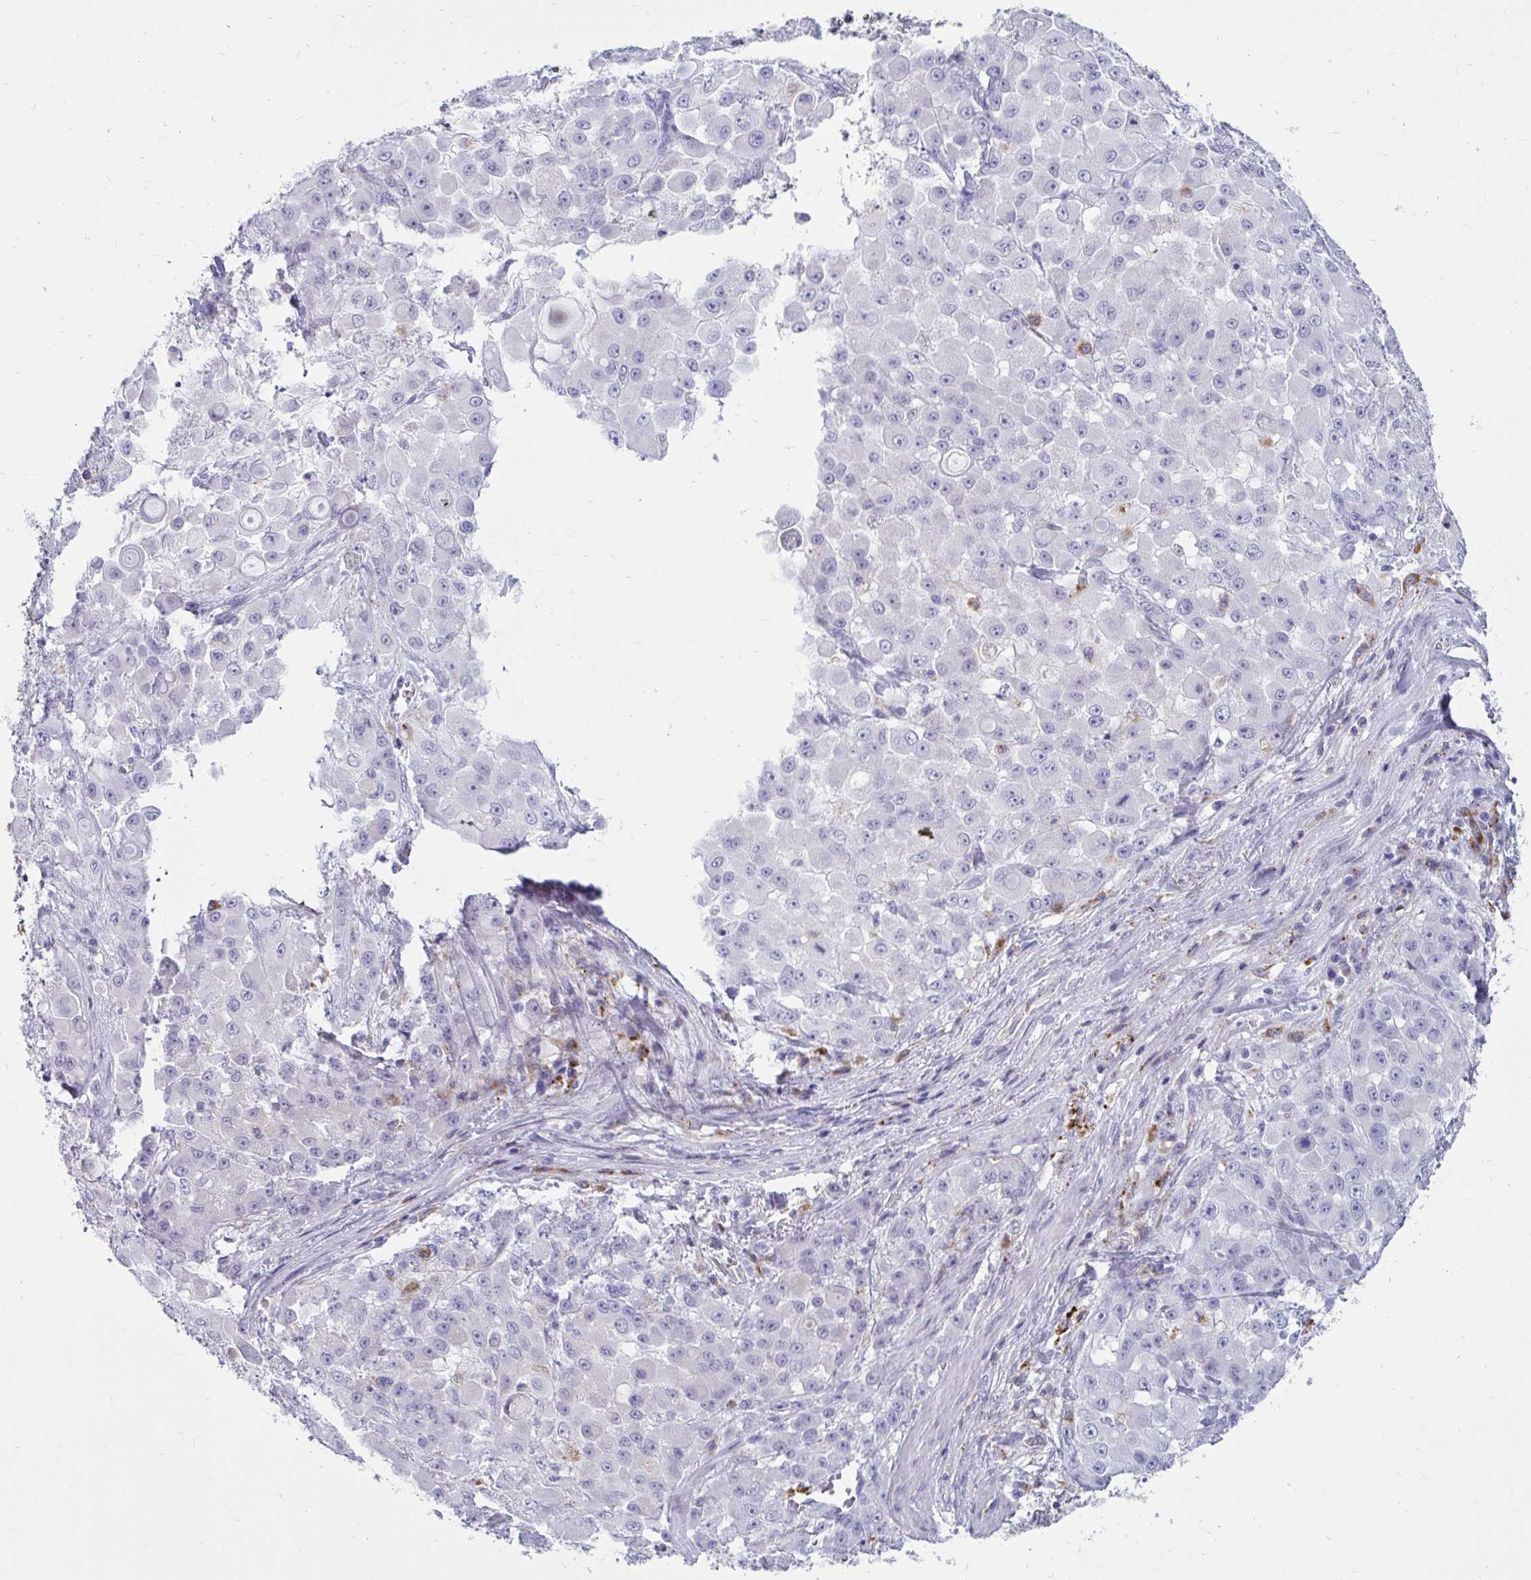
{"staining": {"intensity": "negative", "quantity": "none", "location": "none"}, "tissue": "stomach cancer", "cell_type": "Tumor cells", "image_type": "cancer", "snomed": [{"axis": "morphology", "description": "Adenocarcinoma, NOS"}, {"axis": "topography", "description": "Stomach"}], "caption": "Immunohistochemistry (IHC) histopathology image of human stomach cancer (adenocarcinoma) stained for a protein (brown), which shows no expression in tumor cells.", "gene": "CTSZ", "patient": {"sex": "female", "age": 76}}